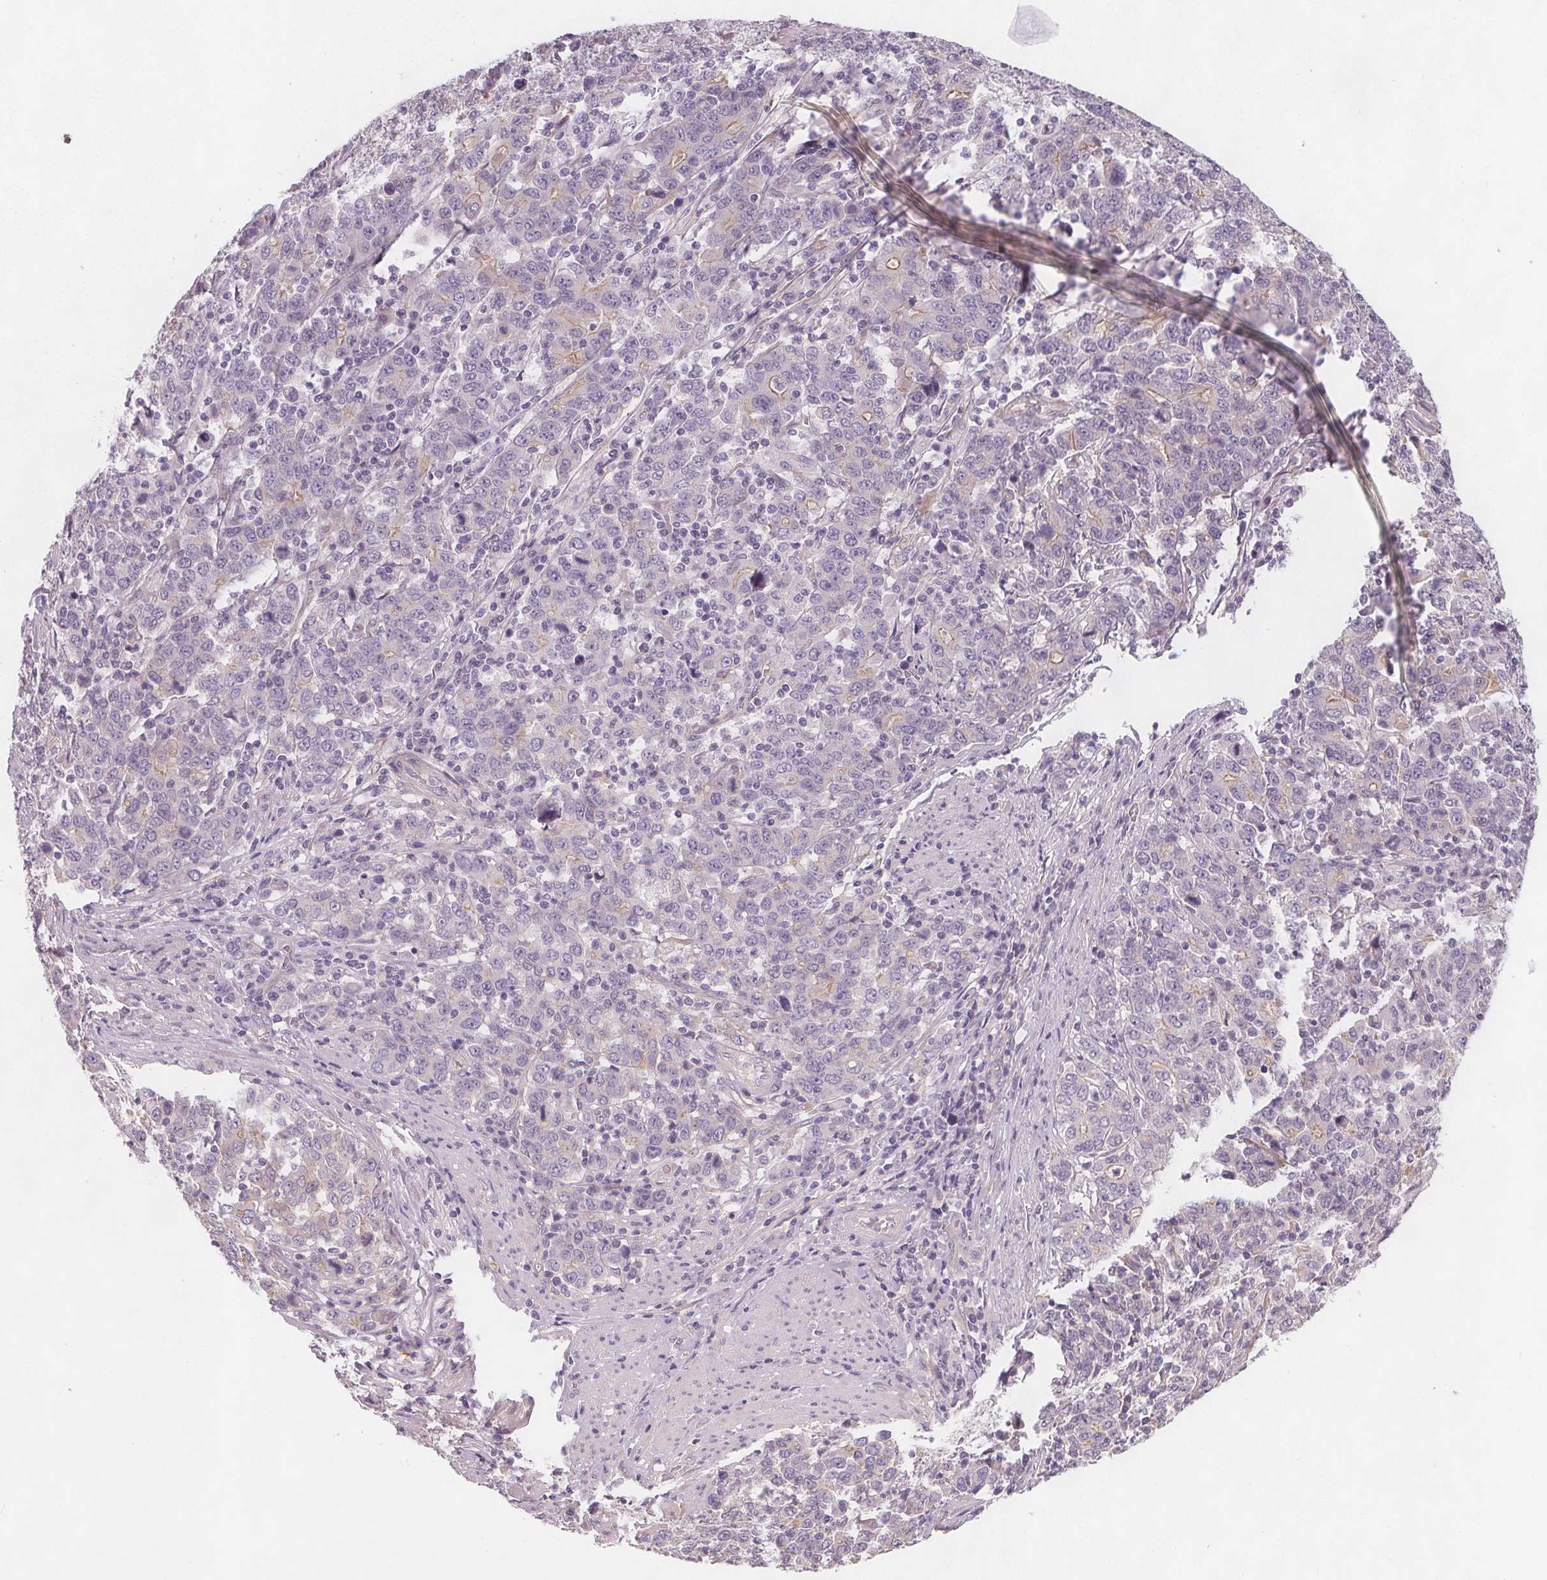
{"staining": {"intensity": "weak", "quantity": "<25%", "location": "cytoplasmic/membranous"}, "tissue": "stomach cancer", "cell_type": "Tumor cells", "image_type": "cancer", "snomed": [{"axis": "morphology", "description": "Adenocarcinoma, NOS"}, {"axis": "topography", "description": "Stomach, upper"}], "caption": "Histopathology image shows no significant protein expression in tumor cells of stomach cancer.", "gene": "VNN1", "patient": {"sex": "male", "age": 69}}